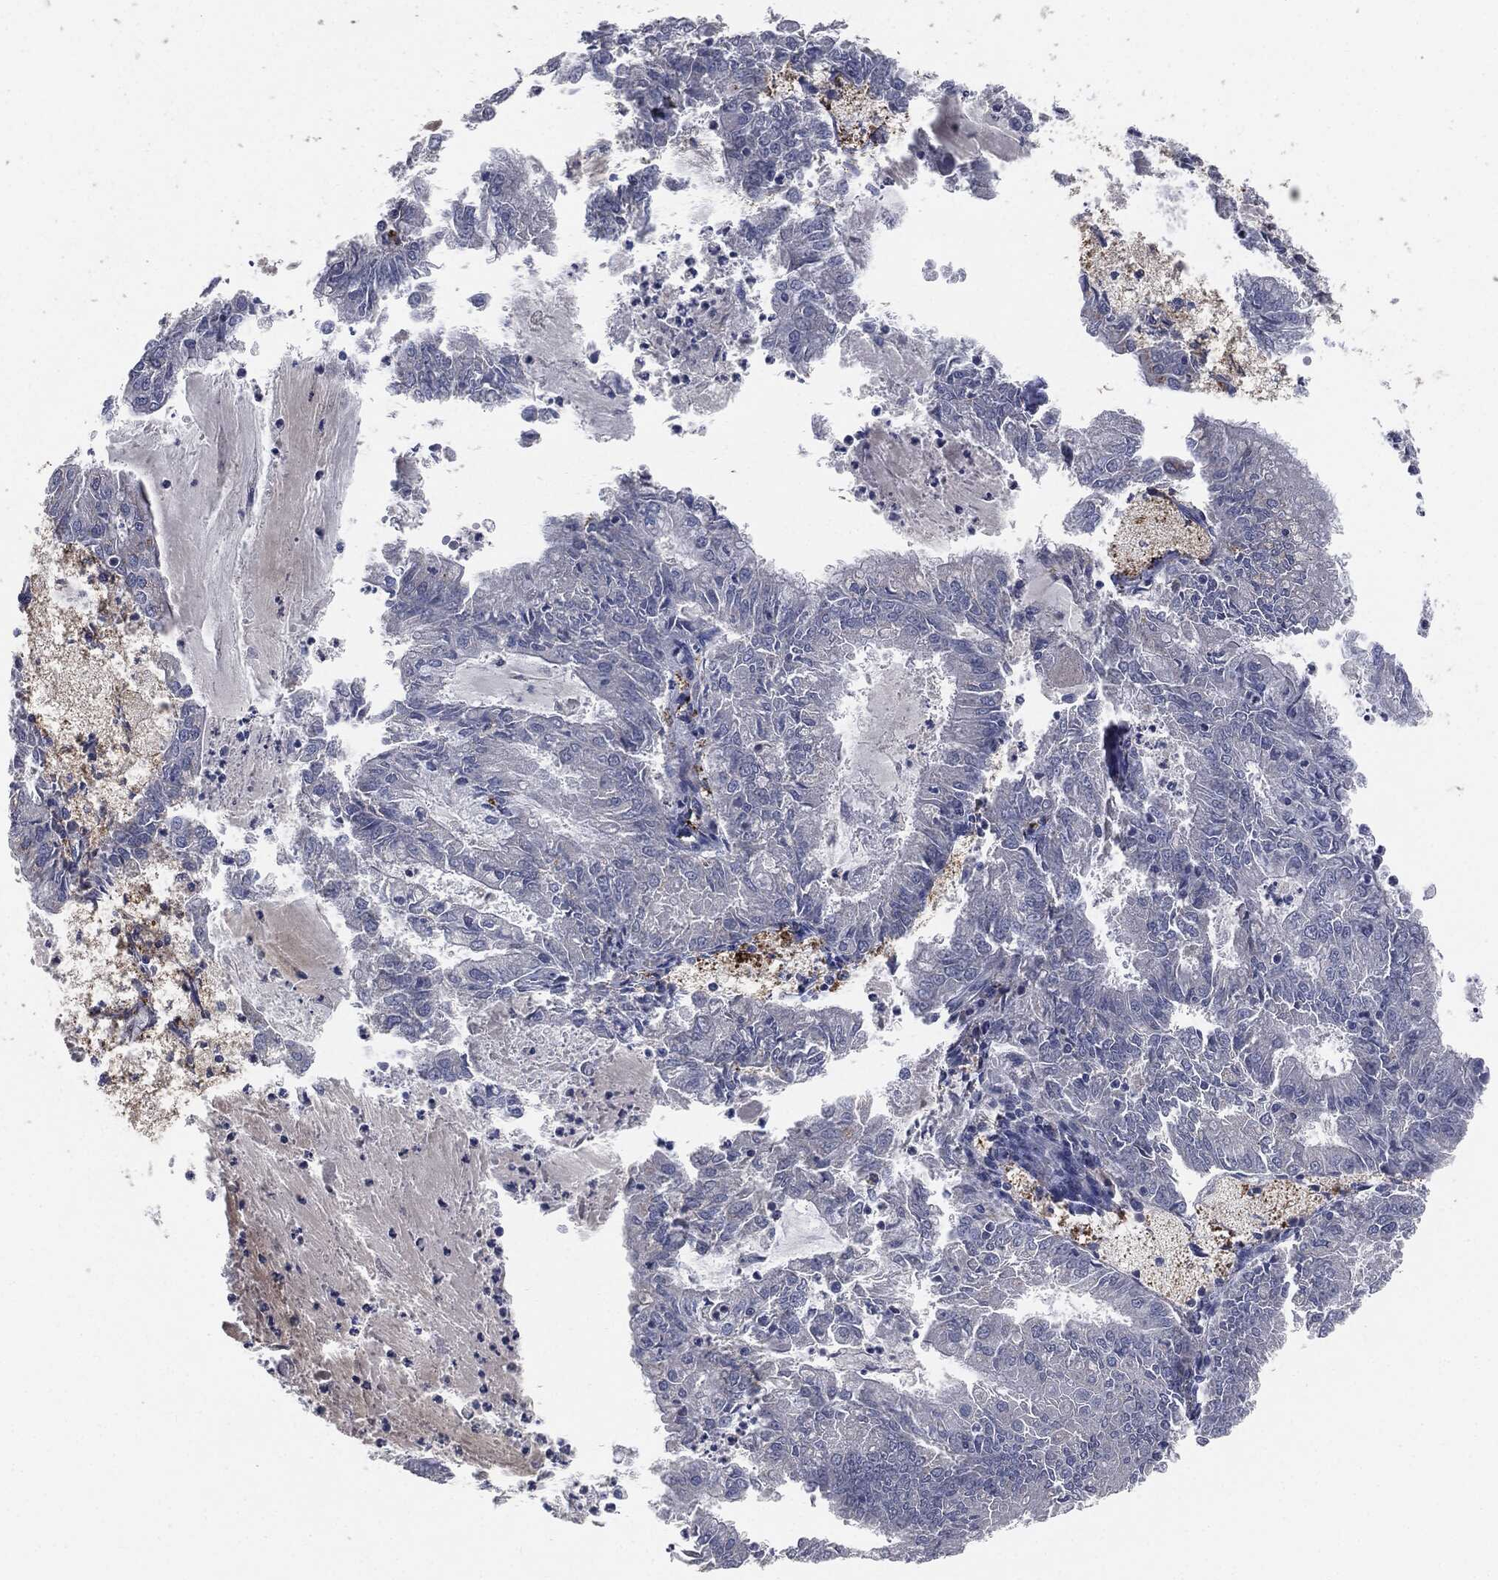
{"staining": {"intensity": "negative", "quantity": "none", "location": "none"}, "tissue": "endometrial cancer", "cell_type": "Tumor cells", "image_type": "cancer", "snomed": [{"axis": "morphology", "description": "Adenocarcinoma, NOS"}, {"axis": "topography", "description": "Endometrium"}], "caption": "IHC of adenocarcinoma (endometrial) demonstrates no expression in tumor cells. The staining is performed using DAB (3,3'-diaminobenzidine) brown chromogen with nuclei counter-stained in using hematoxylin.", "gene": "APOB", "patient": {"sex": "female", "age": 57}}